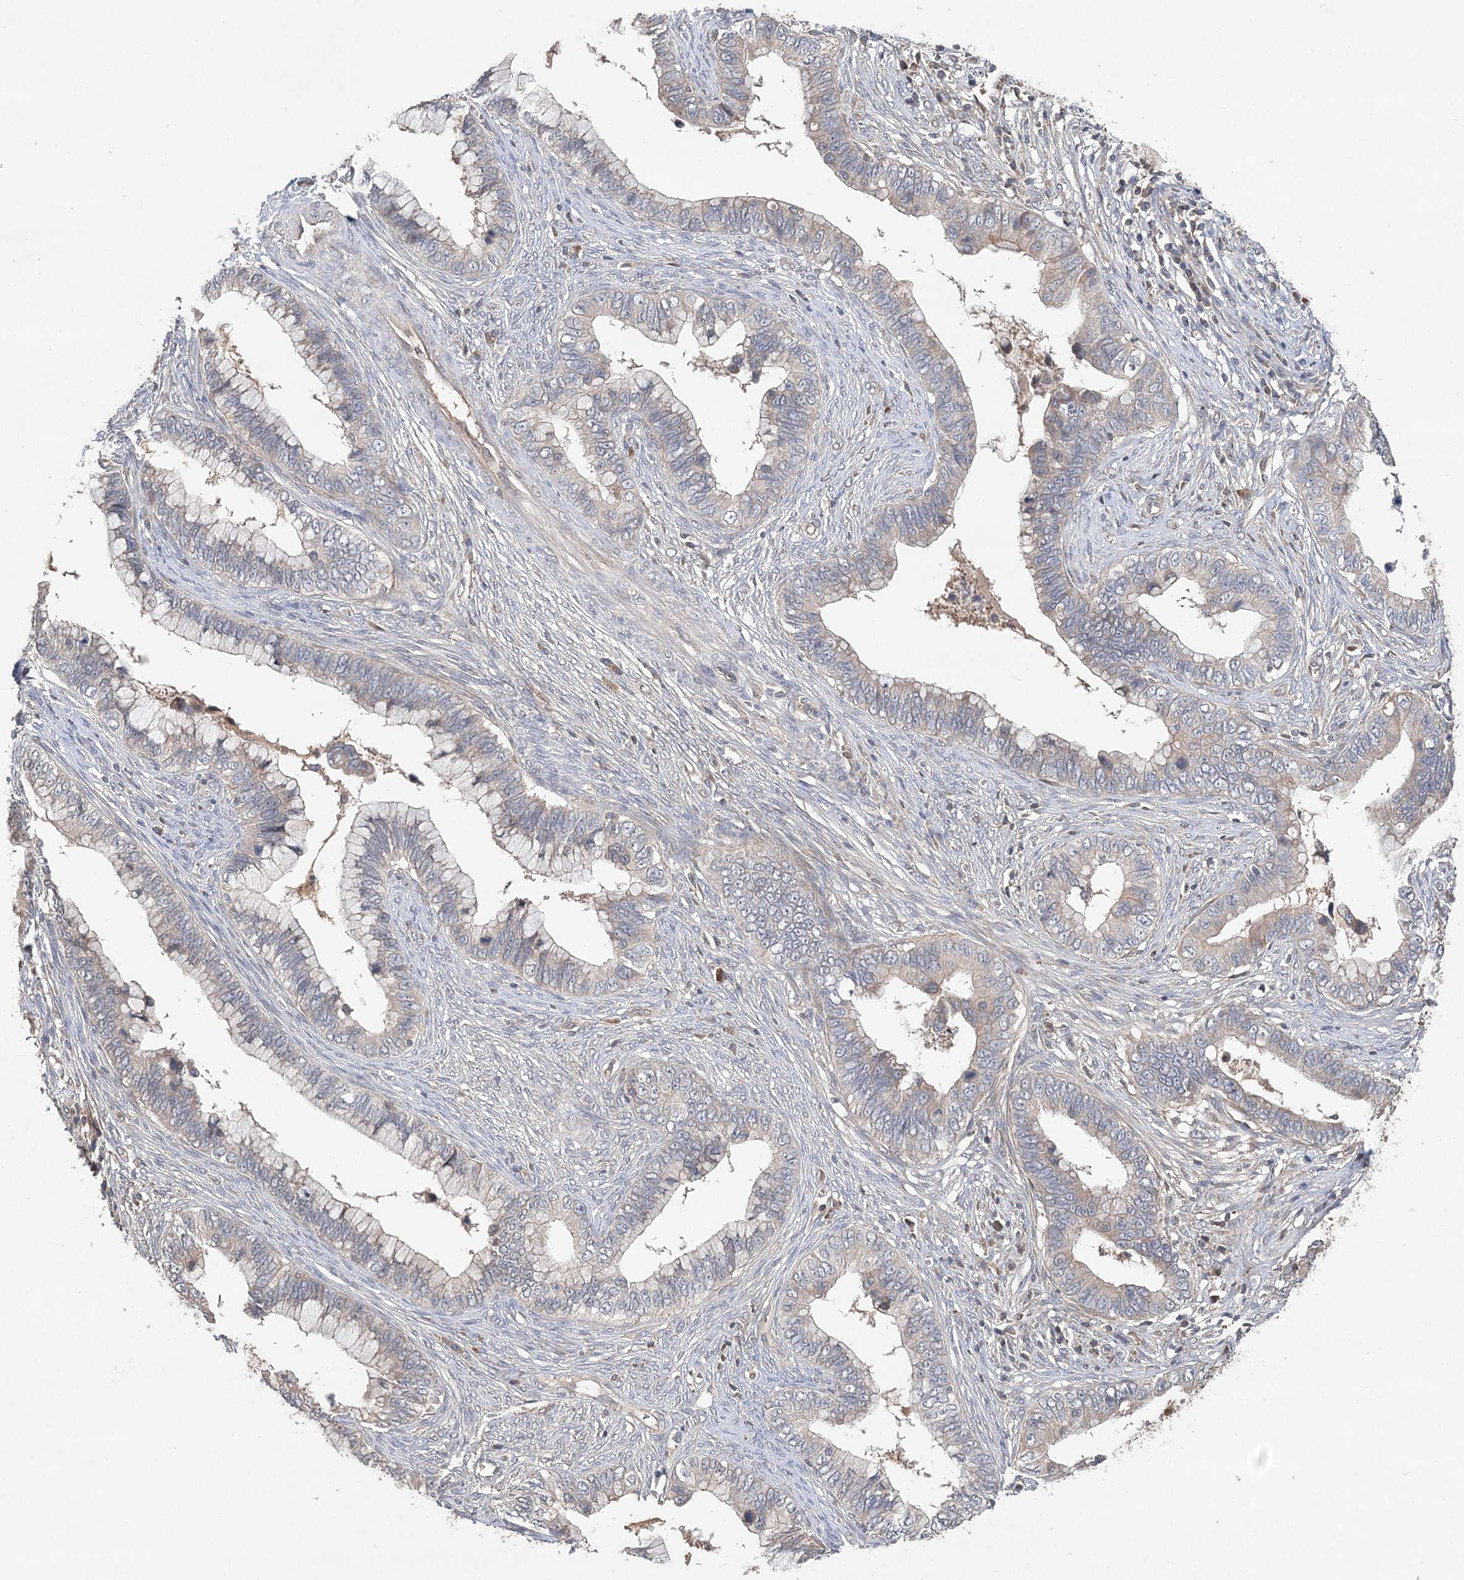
{"staining": {"intensity": "negative", "quantity": "none", "location": "none"}, "tissue": "cervical cancer", "cell_type": "Tumor cells", "image_type": "cancer", "snomed": [{"axis": "morphology", "description": "Adenocarcinoma, NOS"}, {"axis": "topography", "description": "Cervix"}], "caption": "Tumor cells show no significant protein positivity in cervical cancer (adenocarcinoma).", "gene": "SYCP3", "patient": {"sex": "female", "age": 44}}